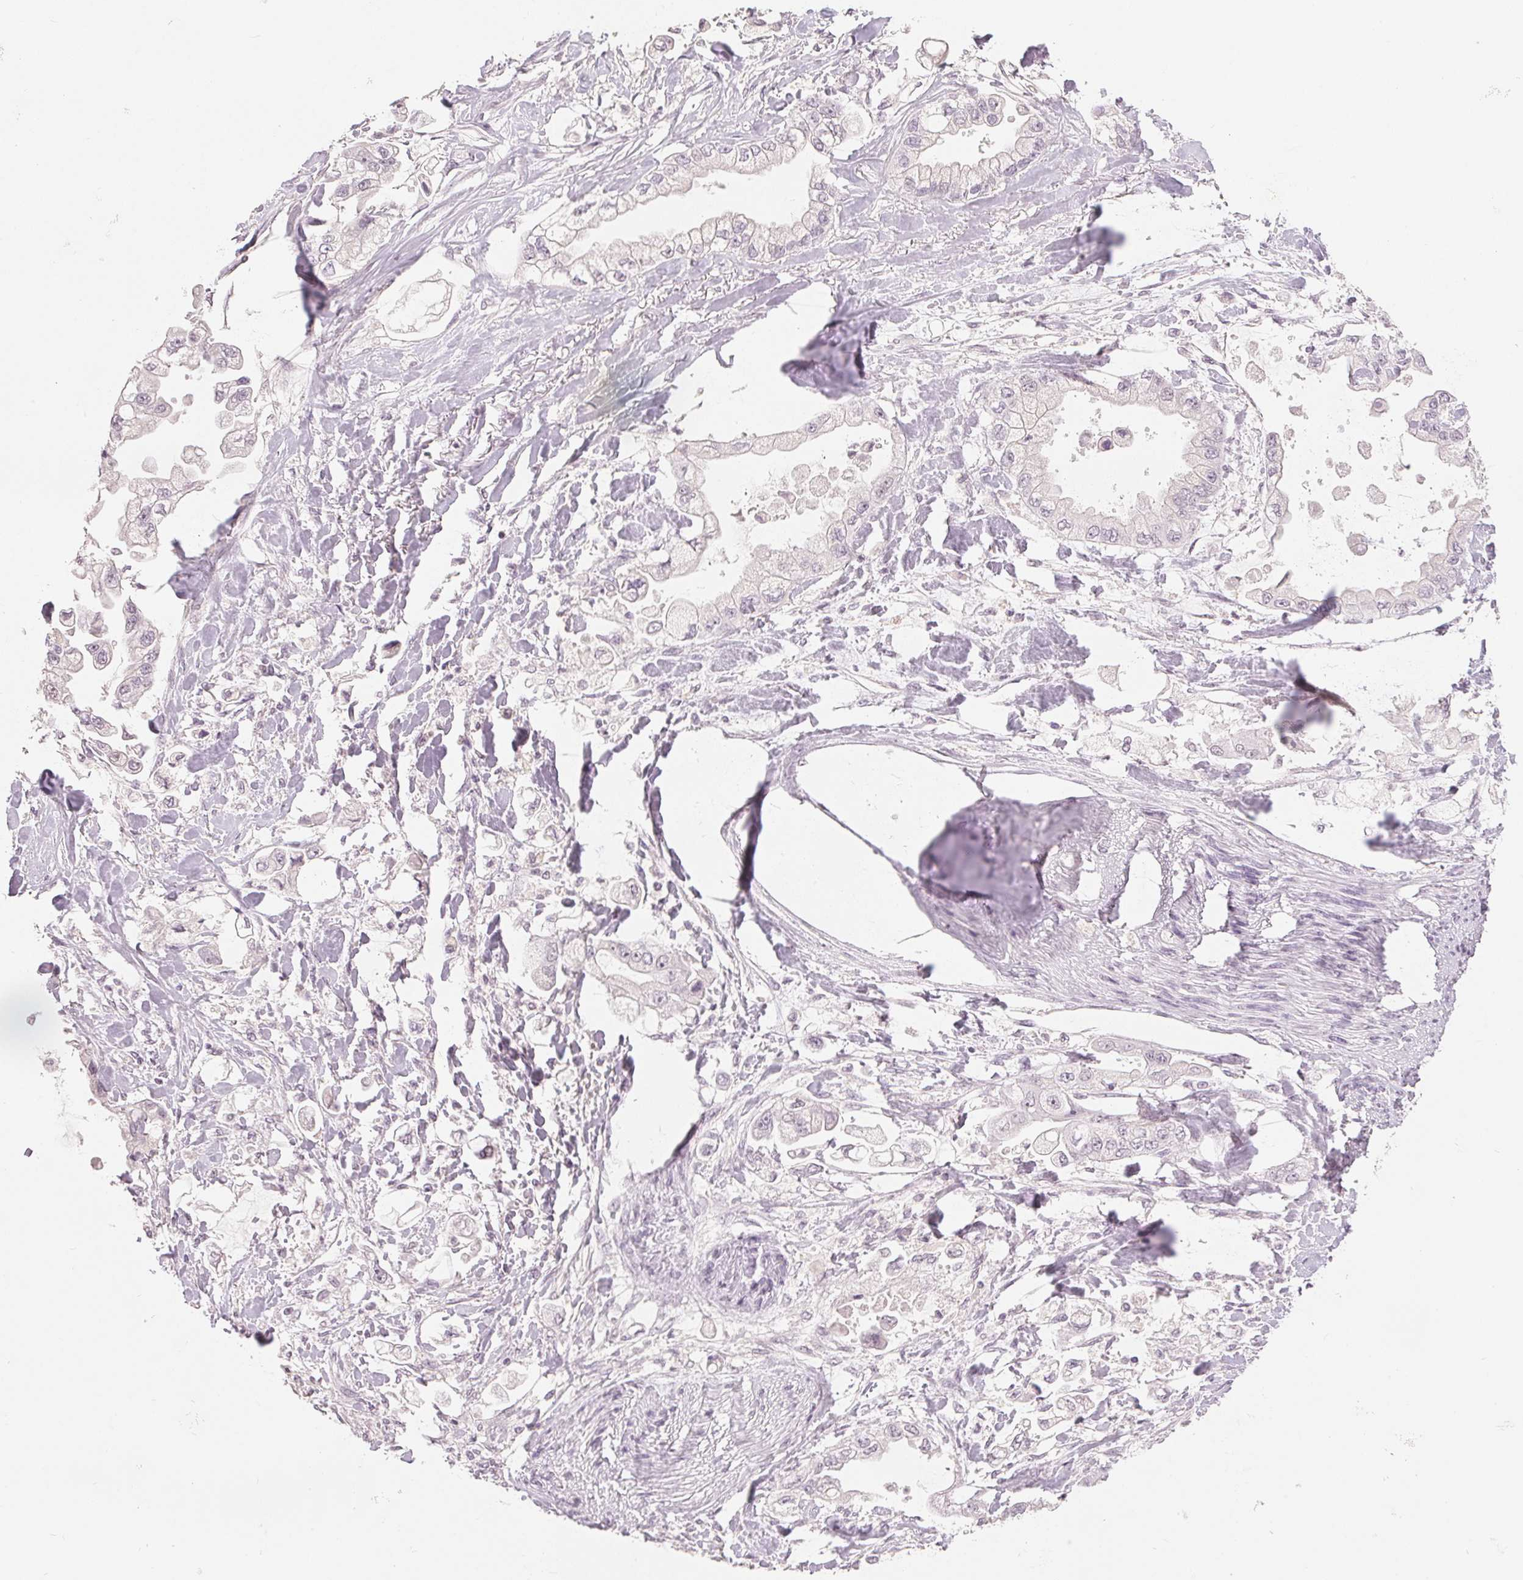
{"staining": {"intensity": "negative", "quantity": "none", "location": "none"}, "tissue": "stomach cancer", "cell_type": "Tumor cells", "image_type": "cancer", "snomed": [{"axis": "morphology", "description": "Adenocarcinoma, NOS"}, {"axis": "topography", "description": "Stomach"}], "caption": "There is no significant staining in tumor cells of stomach adenocarcinoma.", "gene": "SLC27A5", "patient": {"sex": "male", "age": 62}}